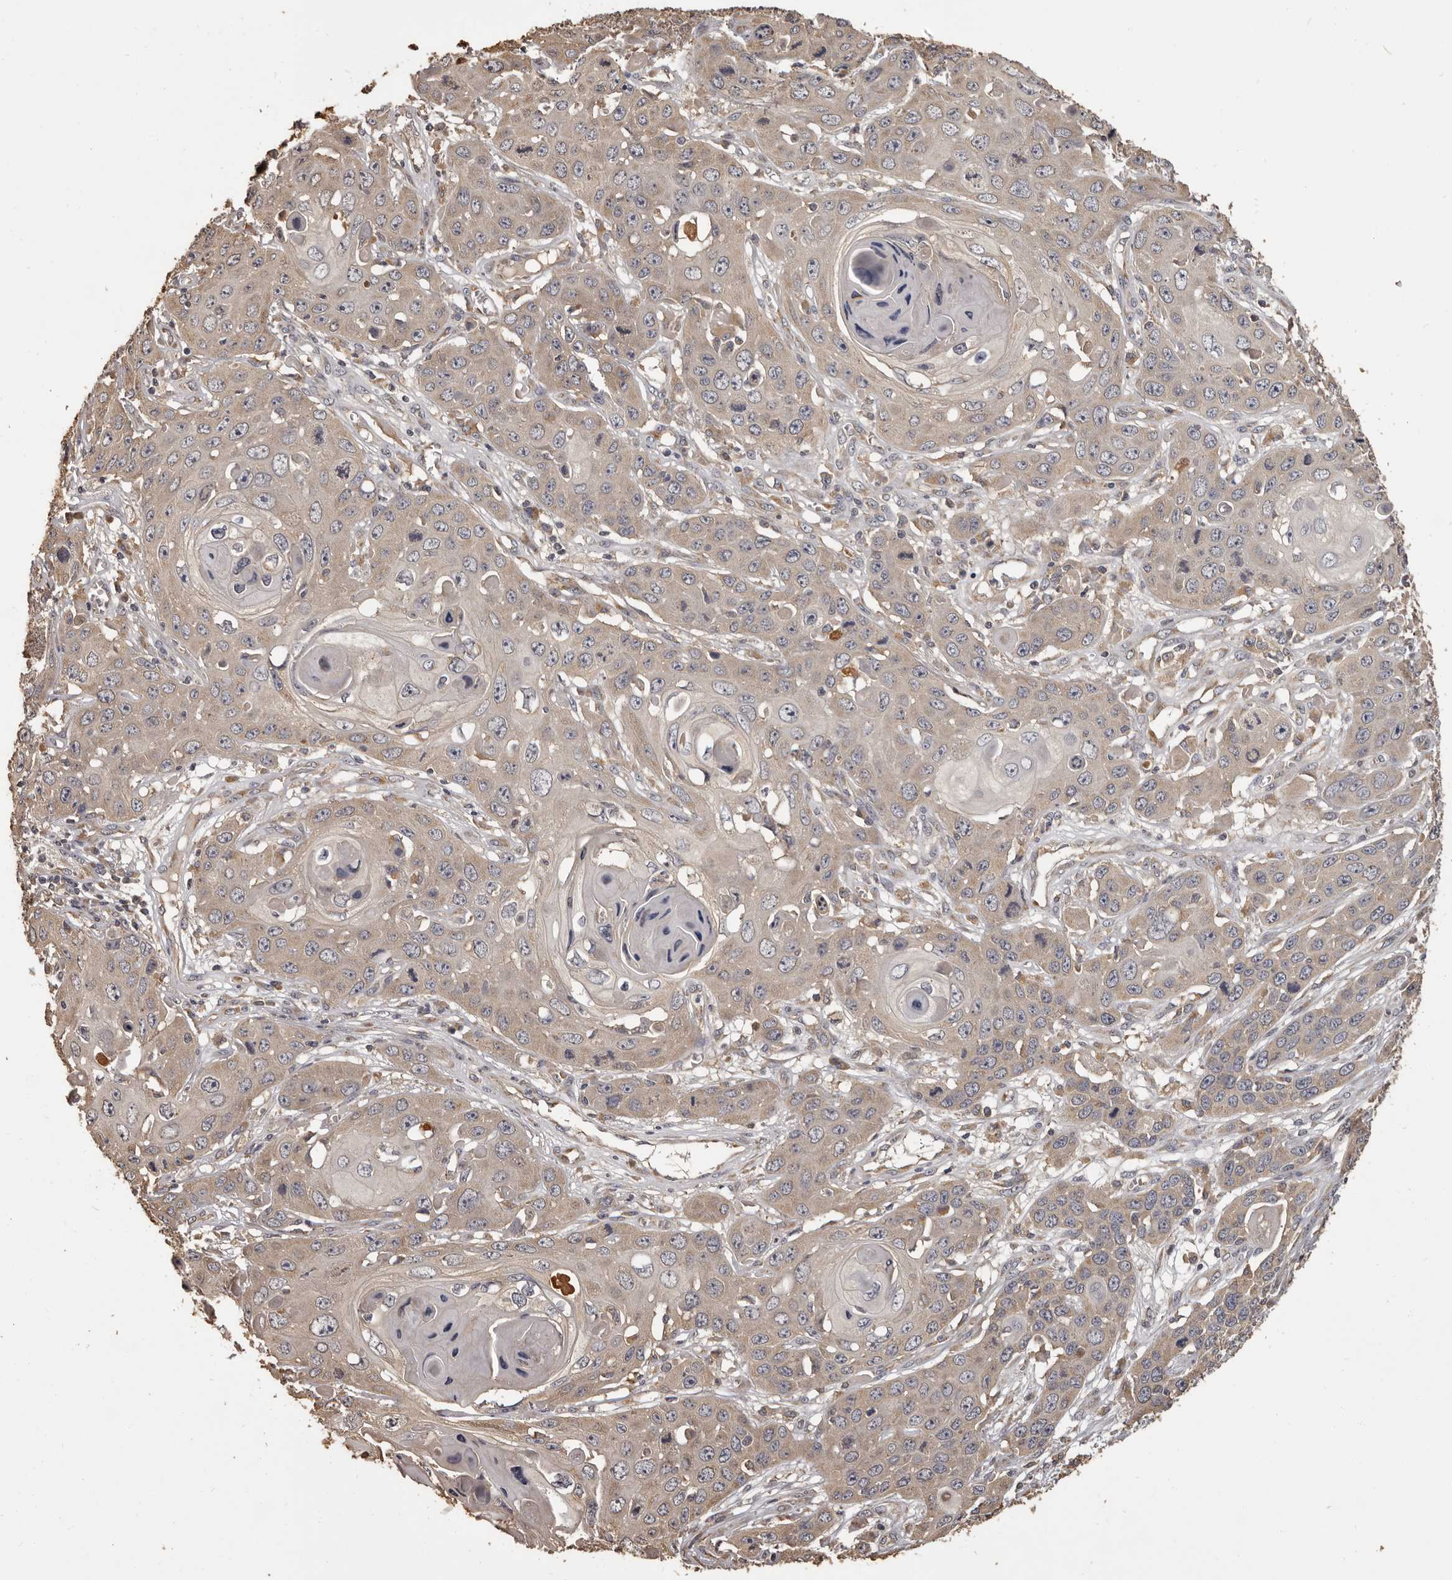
{"staining": {"intensity": "weak", "quantity": ">75%", "location": "cytoplasmic/membranous"}, "tissue": "skin cancer", "cell_type": "Tumor cells", "image_type": "cancer", "snomed": [{"axis": "morphology", "description": "Squamous cell carcinoma, NOS"}, {"axis": "topography", "description": "Skin"}], "caption": "Protein expression analysis of skin squamous cell carcinoma displays weak cytoplasmic/membranous expression in about >75% of tumor cells. (DAB (3,3'-diaminobenzidine) = brown stain, brightfield microscopy at high magnification).", "gene": "MGAT5", "patient": {"sex": "male", "age": 55}}